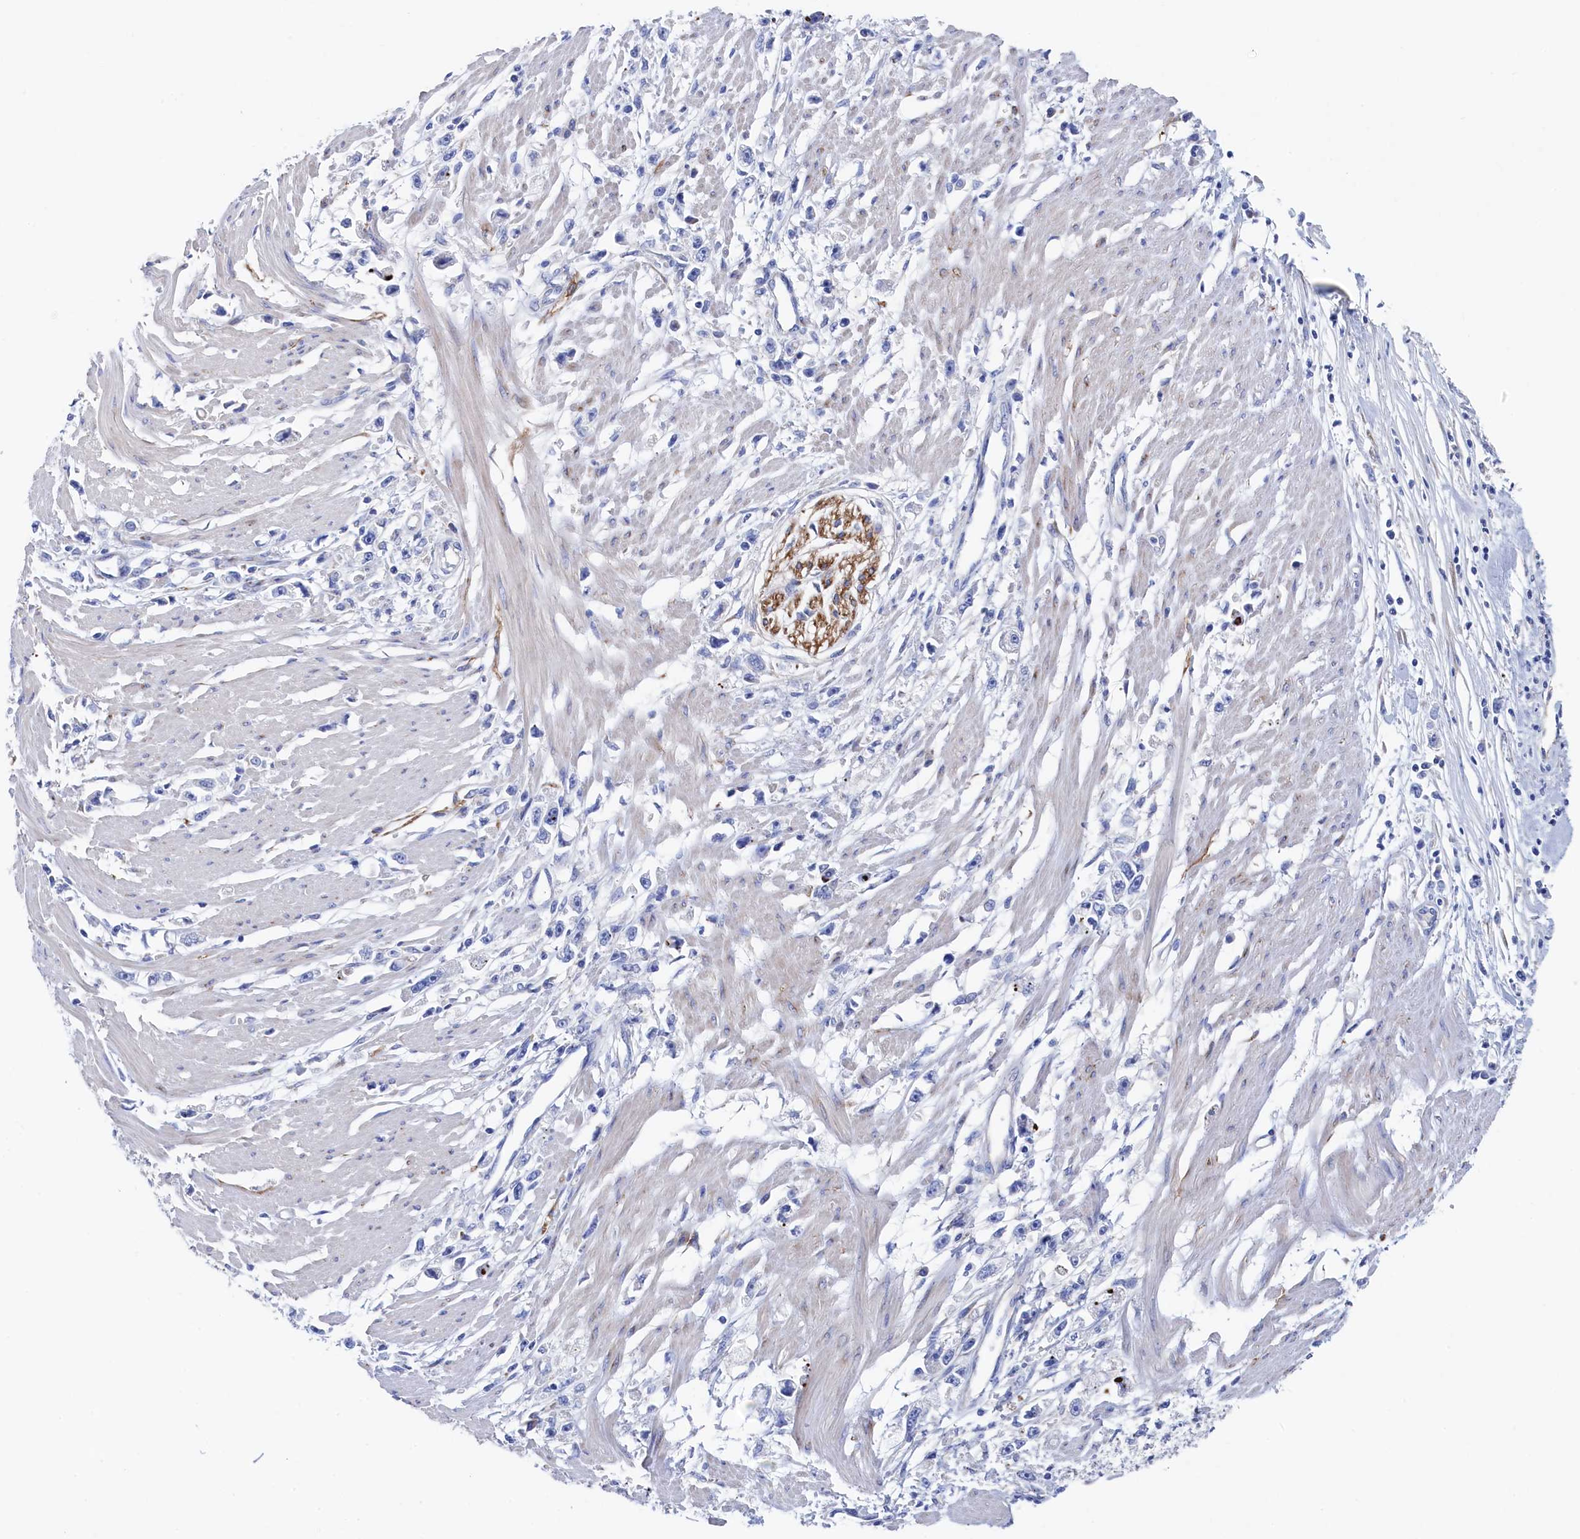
{"staining": {"intensity": "negative", "quantity": "none", "location": "none"}, "tissue": "stomach cancer", "cell_type": "Tumor cells", "image_type": "cancer", "snomed": [{"axis": "morphology", "description": "Adenocarcinoma, NOS"}, {"axis": "topography", "description": "Stomach"}], "caption": "Human stomach cancer (adenocarcinoma) stained for a protein using immunohistochemistry (IHC) demonstrates no staining in tumor cells.", "gene": "TMOD2", "patient": {"sex": "female", "age": 59}}